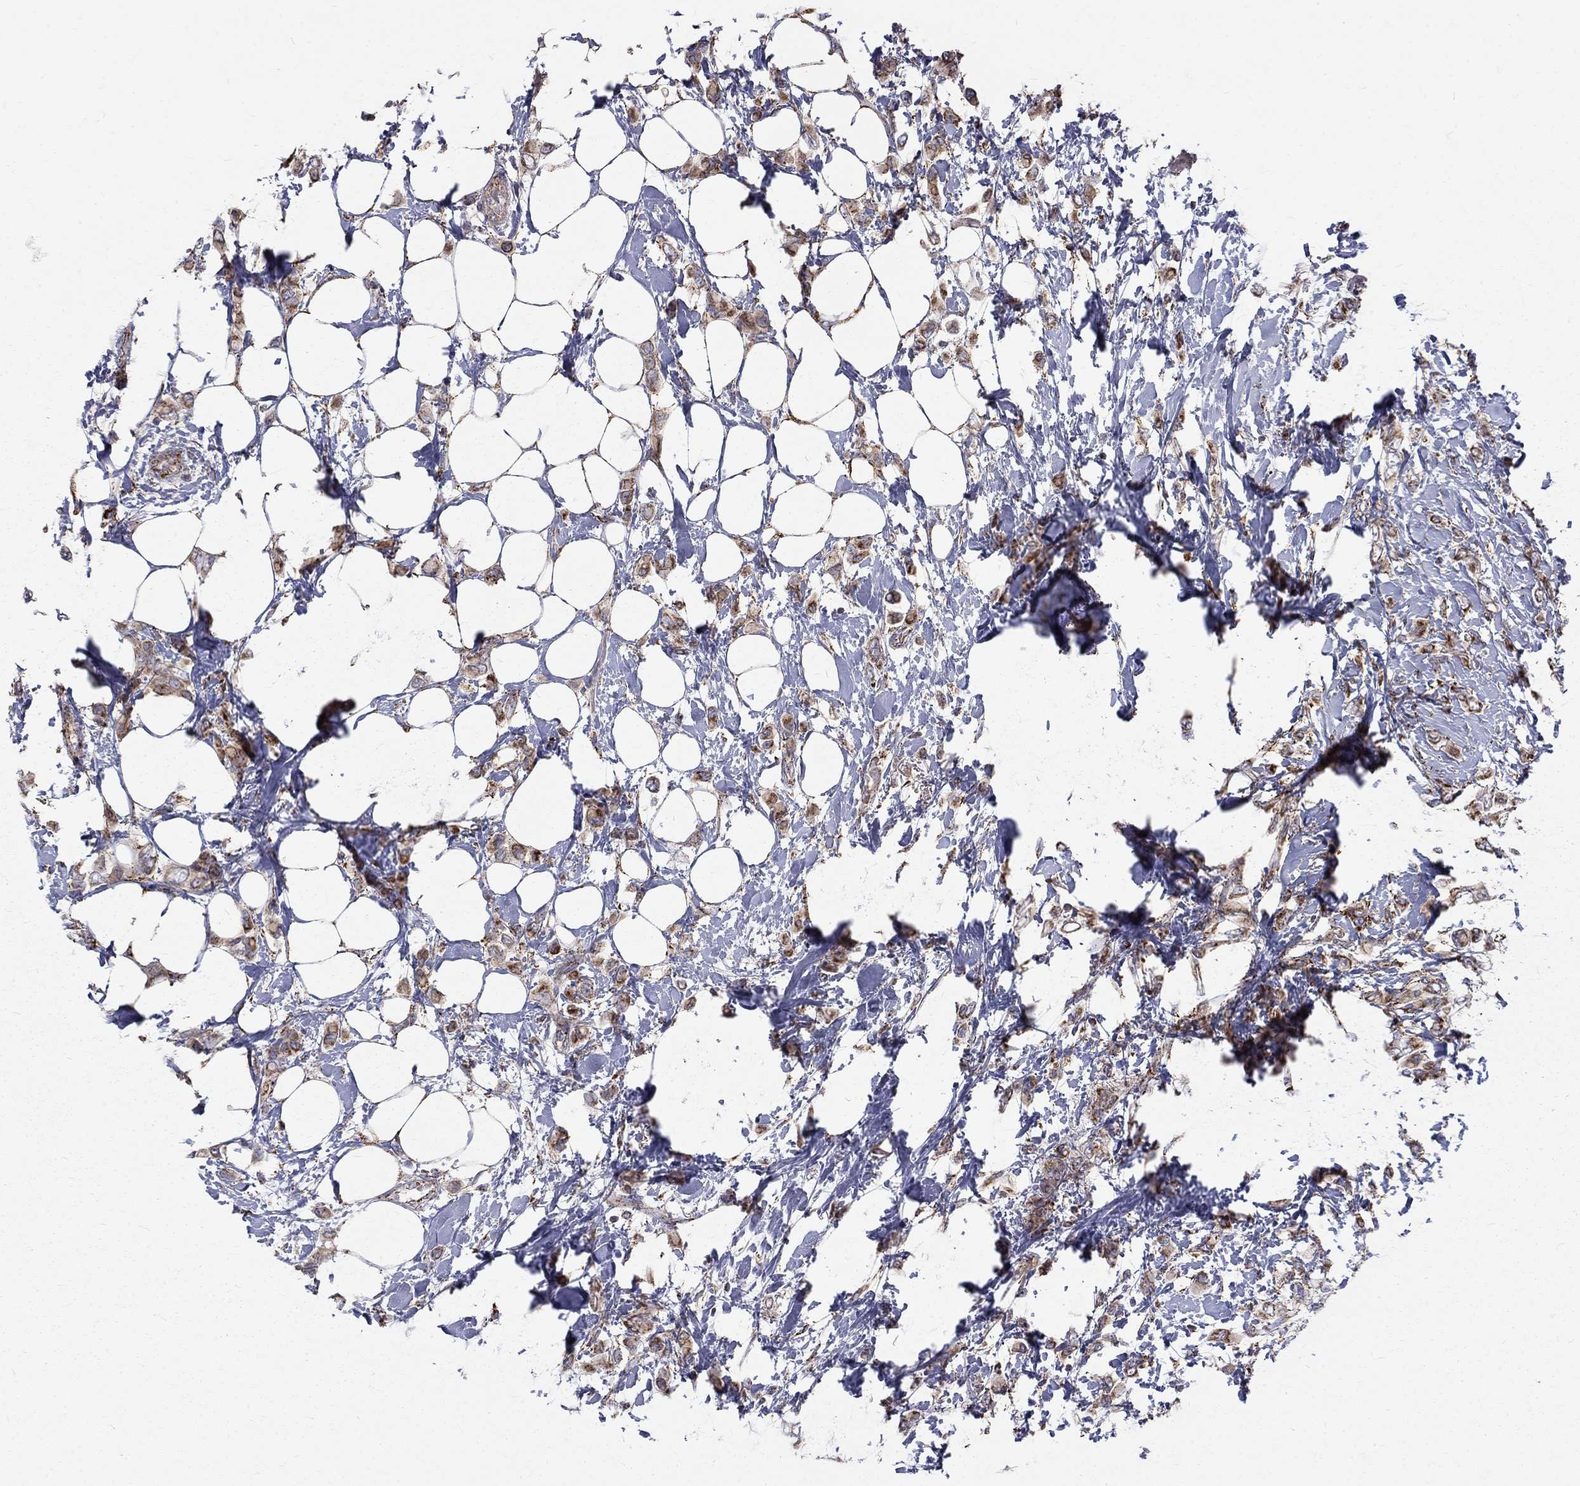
{"staining": {"intensity": "moderate", "quantity": ">75%", "location": "cytoplasmic/membranous"}, "tissue": "breast cancer", "cell_type": "Tumor cells", "image_type": "cancer", "snomed": [{"axis": "morphology", "description": "Lobular carcinoma"}, {"axis": "topography", "description": "Breast"}], "caption": "Moderate cytoplasmic/membranous positivity for a protein is appreciated in approximately >75% of tumor cells of breast lobular carcinoma using IHC.", "gene": "ALDH1B1", "patient": {"sex": "female", "age": 66}}